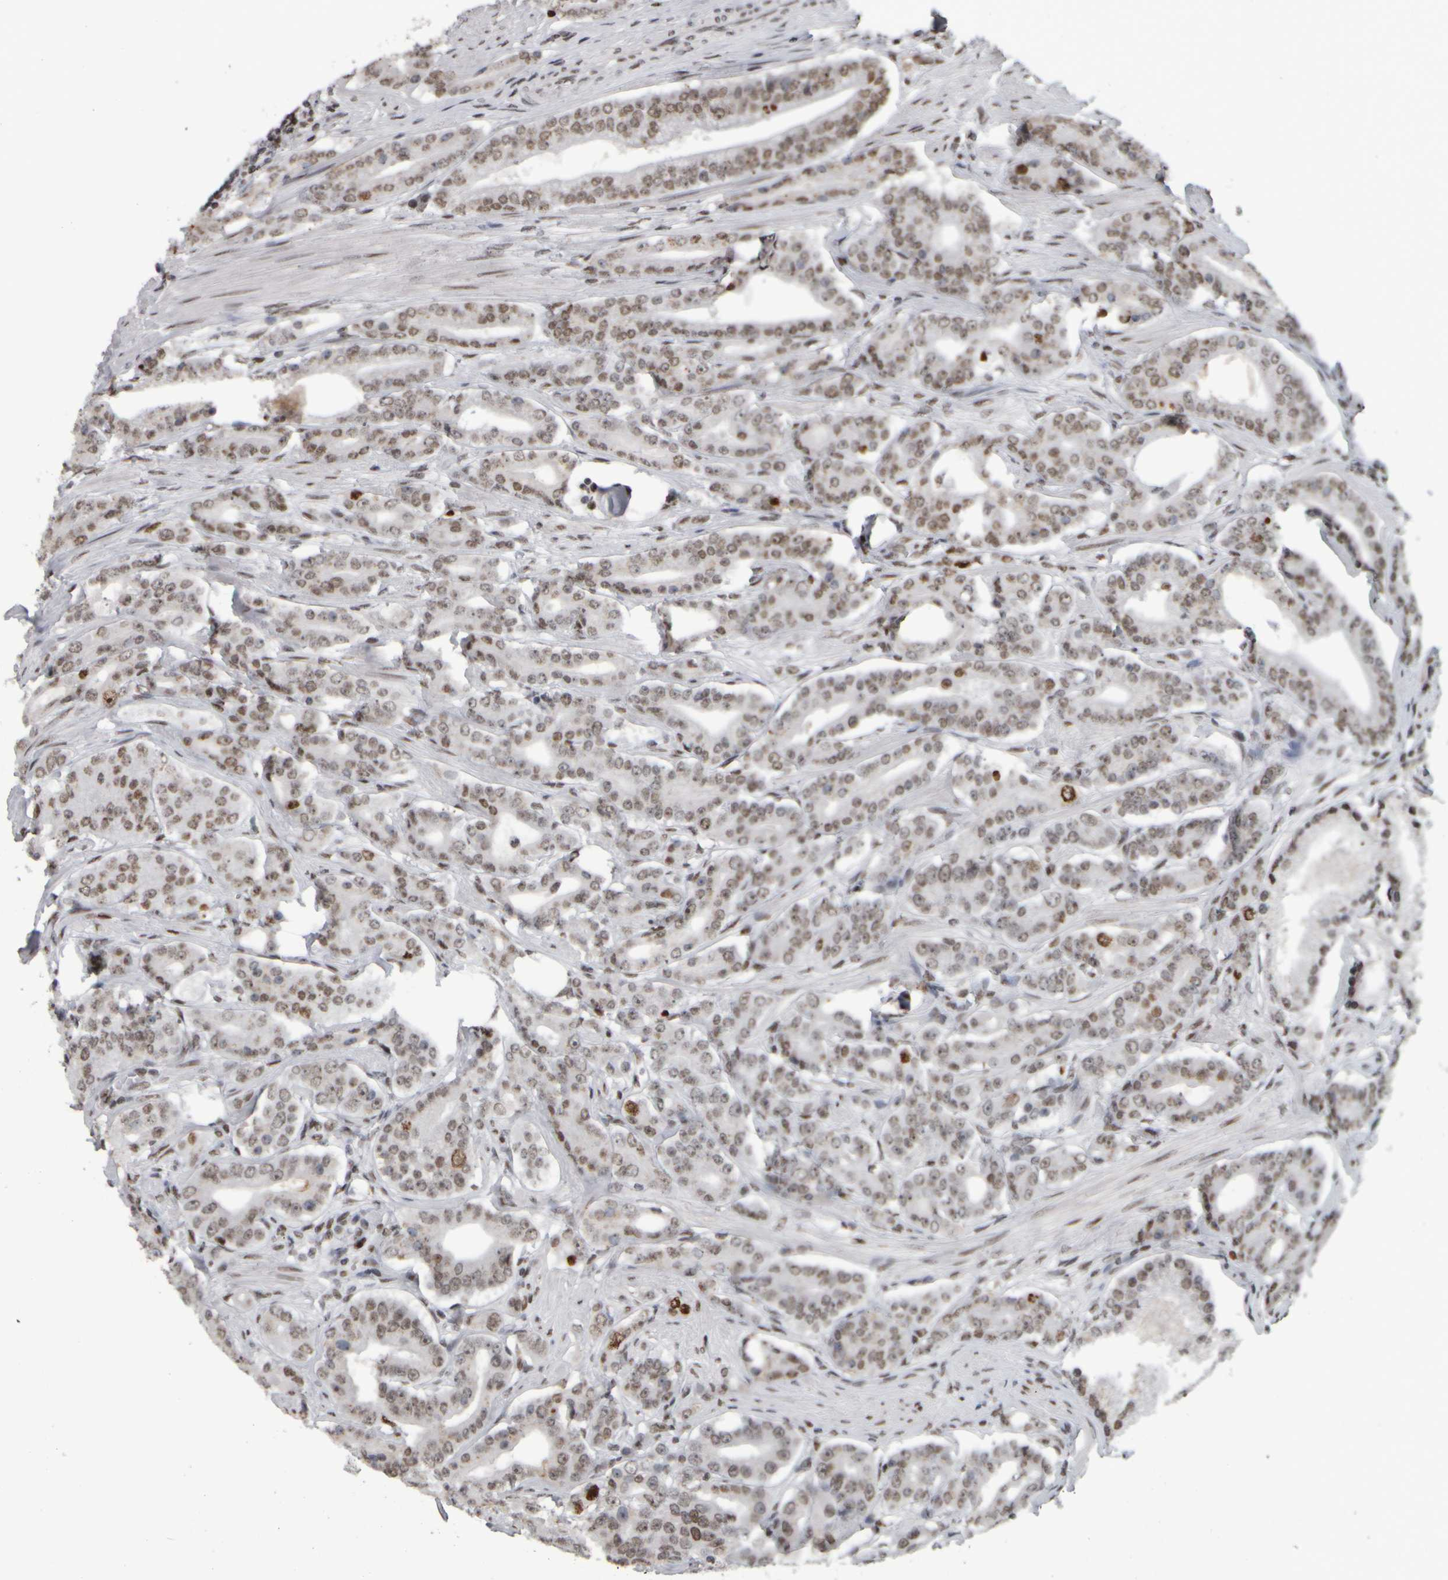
{"staining": {"intensity": "weak", "quantity": ">75%", "location": "nuclear"}, "tissue": "prostate cancer", "cell_type": "Tumor cells", "image_type": "cancer", "snomed": [{"axis": "morphology", "description": "Adenocarcinoma, High grade"}, {"axis": "topography", "description": "Prostate"}], "caption": "A brown stain labels weak nuclear staining of a protein in prostate adenocarcinoma (high-grade) tumor cells. (IHC, brightfield microscopy, high magnification).", "gene": "TOP2B", "patient": {"sex": "male", "age": 71}}